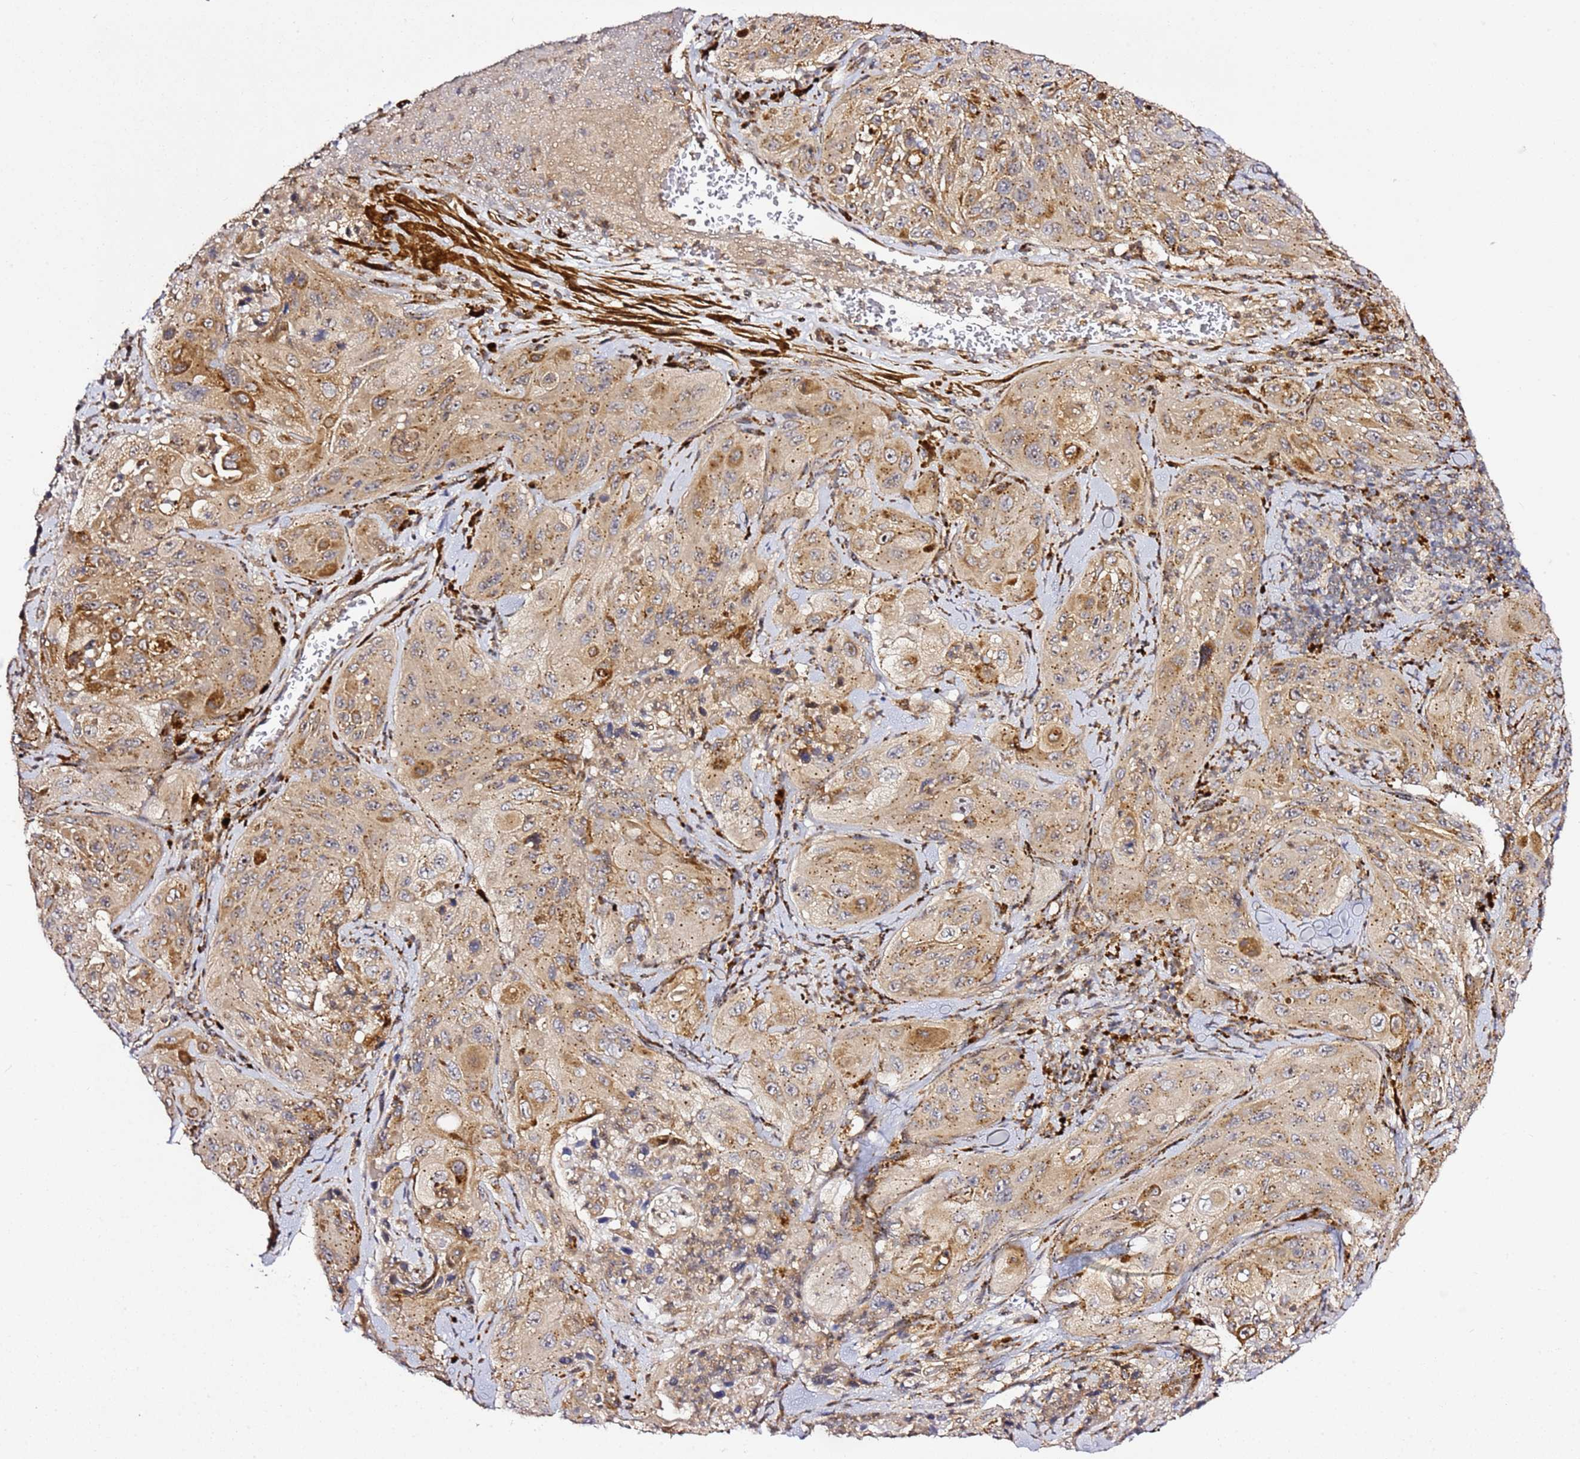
{"staining": {"intensity": "moderate", "quantity": ">75%", "location": "cytoplasmic/membranous"}, "tissue": "cervical cancer", "cell_type": "Tumor cells", "image_type": "cancer", "snomed": [{"axis": "morphology", "description": "Squamous cell carcinoma, NOS"}, {"axis": "topography", "description": "Cervix"}], "caption": "This is a micrograph of immunohistochemistry staining of cervical squamous cell carcinoma, which shows moderate positivity in the cytoplasmic/membranous of tumor cells.", "gene": "PVRIG", "patient": {"sex": "female", "age": 42}}